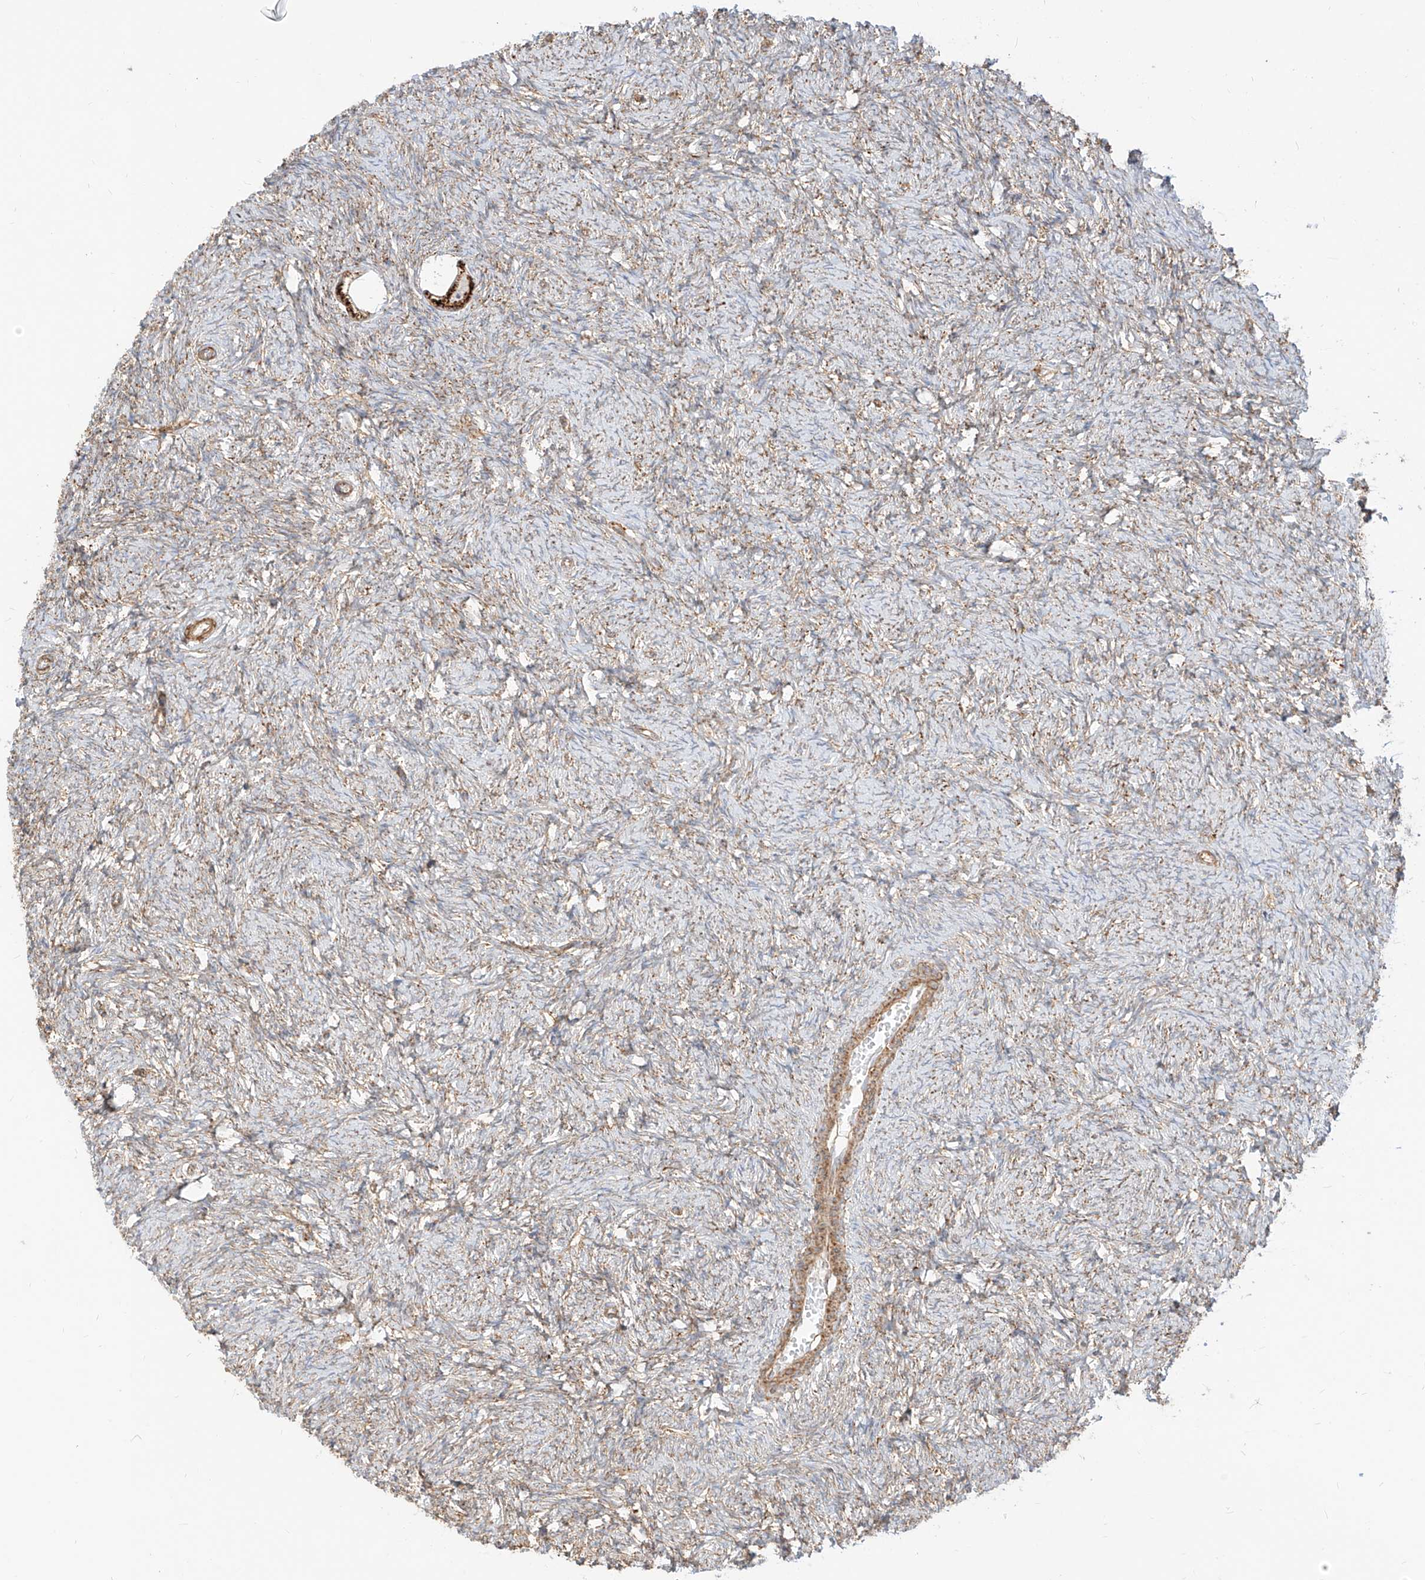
{"staining": {"intensity": "strong", "quantity": ">75%", "location": "cytoplasmic/membranous"}, "tissue": "ovary", "cell_type": "Follicle cells", "image_type": "normal", "snomed": [{"axis": "morphology", "description": "Normal tissue, NOS"}, {"axis": "morphology", "description": "Cyst, NOS"}, {"axis": "topography", "description": "Ovary"}], "caption": "There is high levels of strong cytoplasmic/membranous staining in follicle cells of normal ovary, as demonstrated by immunohistochemical staining (brown color).", "gene": "PLCL1", "patient": {"sex": "female", "age": 33}}